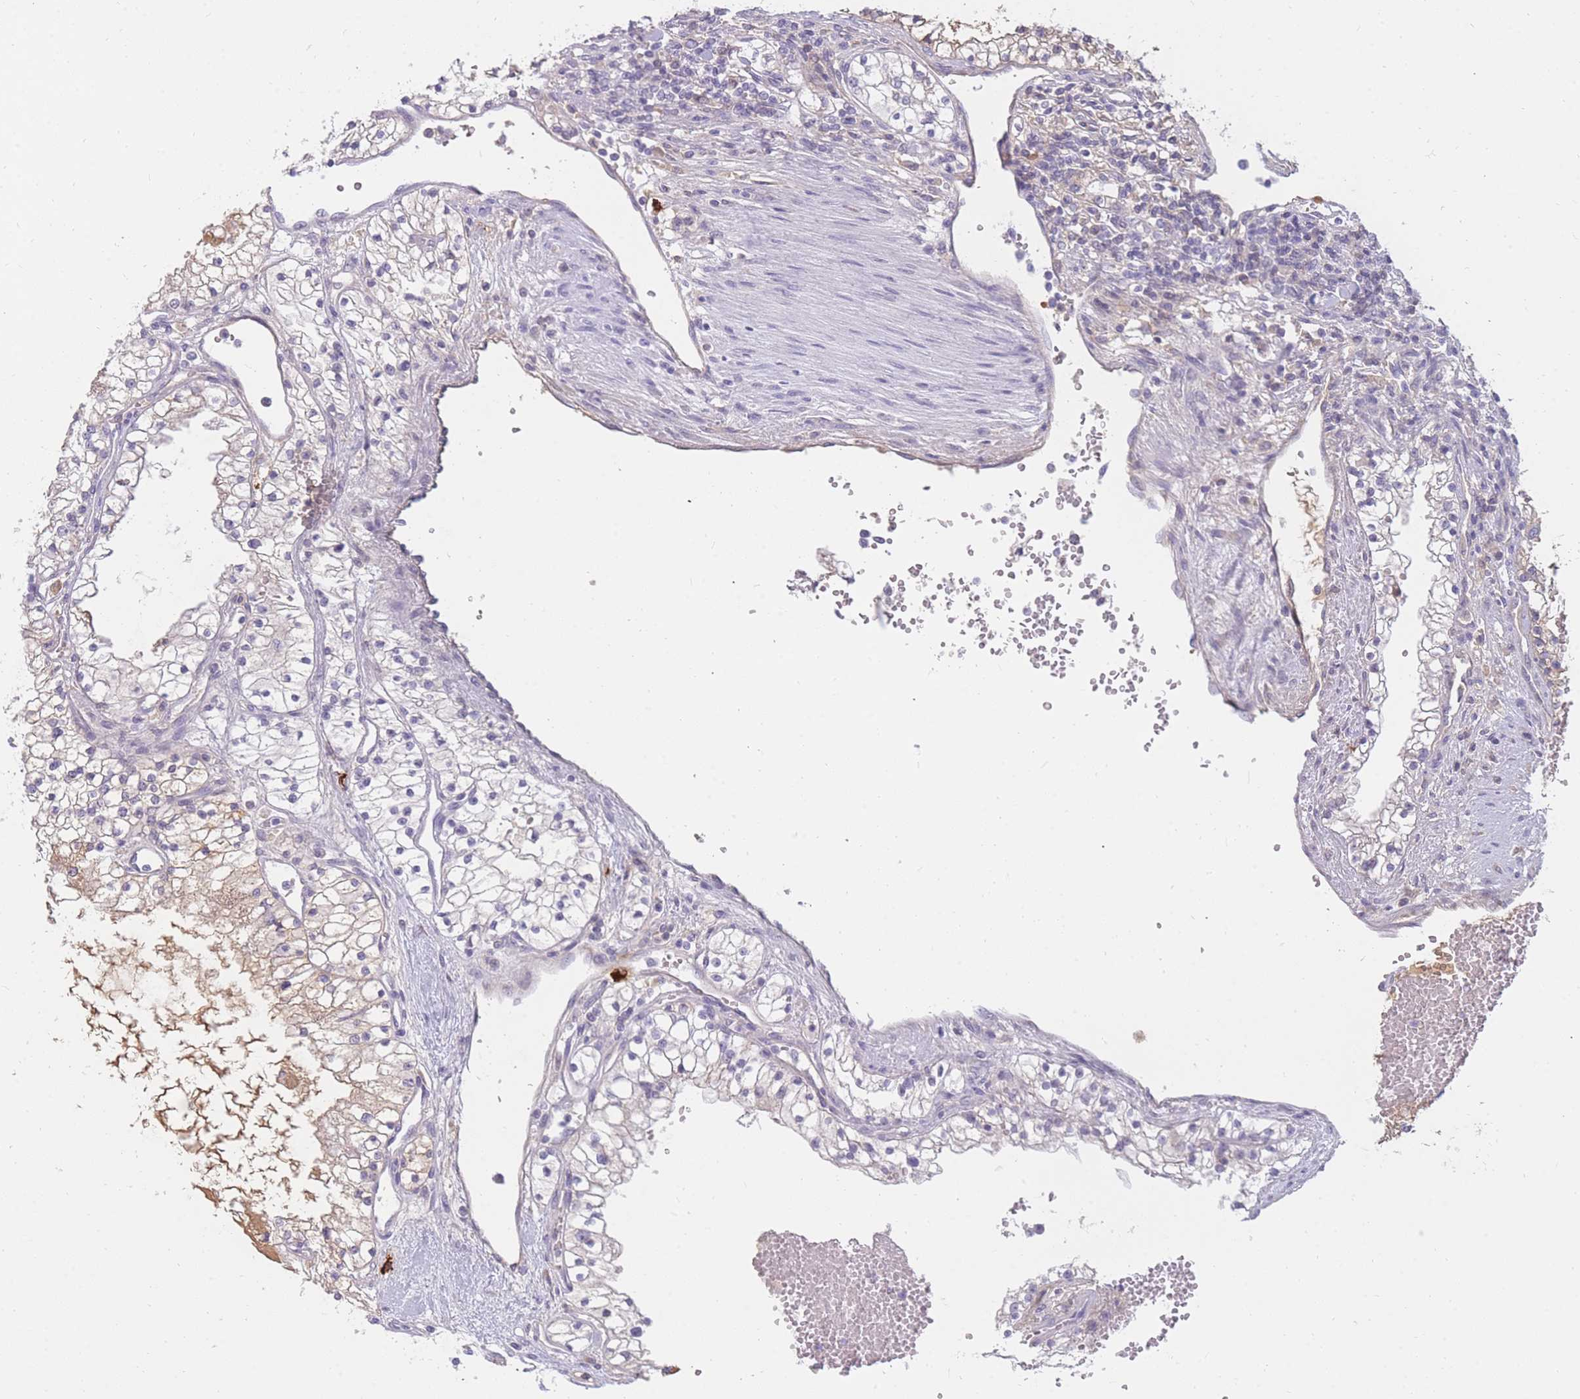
{"staining": {"intensity": "negative", "quantity": "none", "location": "none"}, "tissue": "renal cancer", "cell_type": "Tumor cells", "image_type": "cancer", "snomed": [{"axis": "morphology", "description": "Normal tissue, NOS"}, {"axis": "morphology", "description": "Adenocarcinoma, NOS"}, {"axis": "topography", "description": "Kidney"}], "caption": "Tumor cells show no significant protein positivity in renal cancer (adenocarcinoma).", "gene": "TPSD1", "patient": {"sex": "male", "age": 68}}